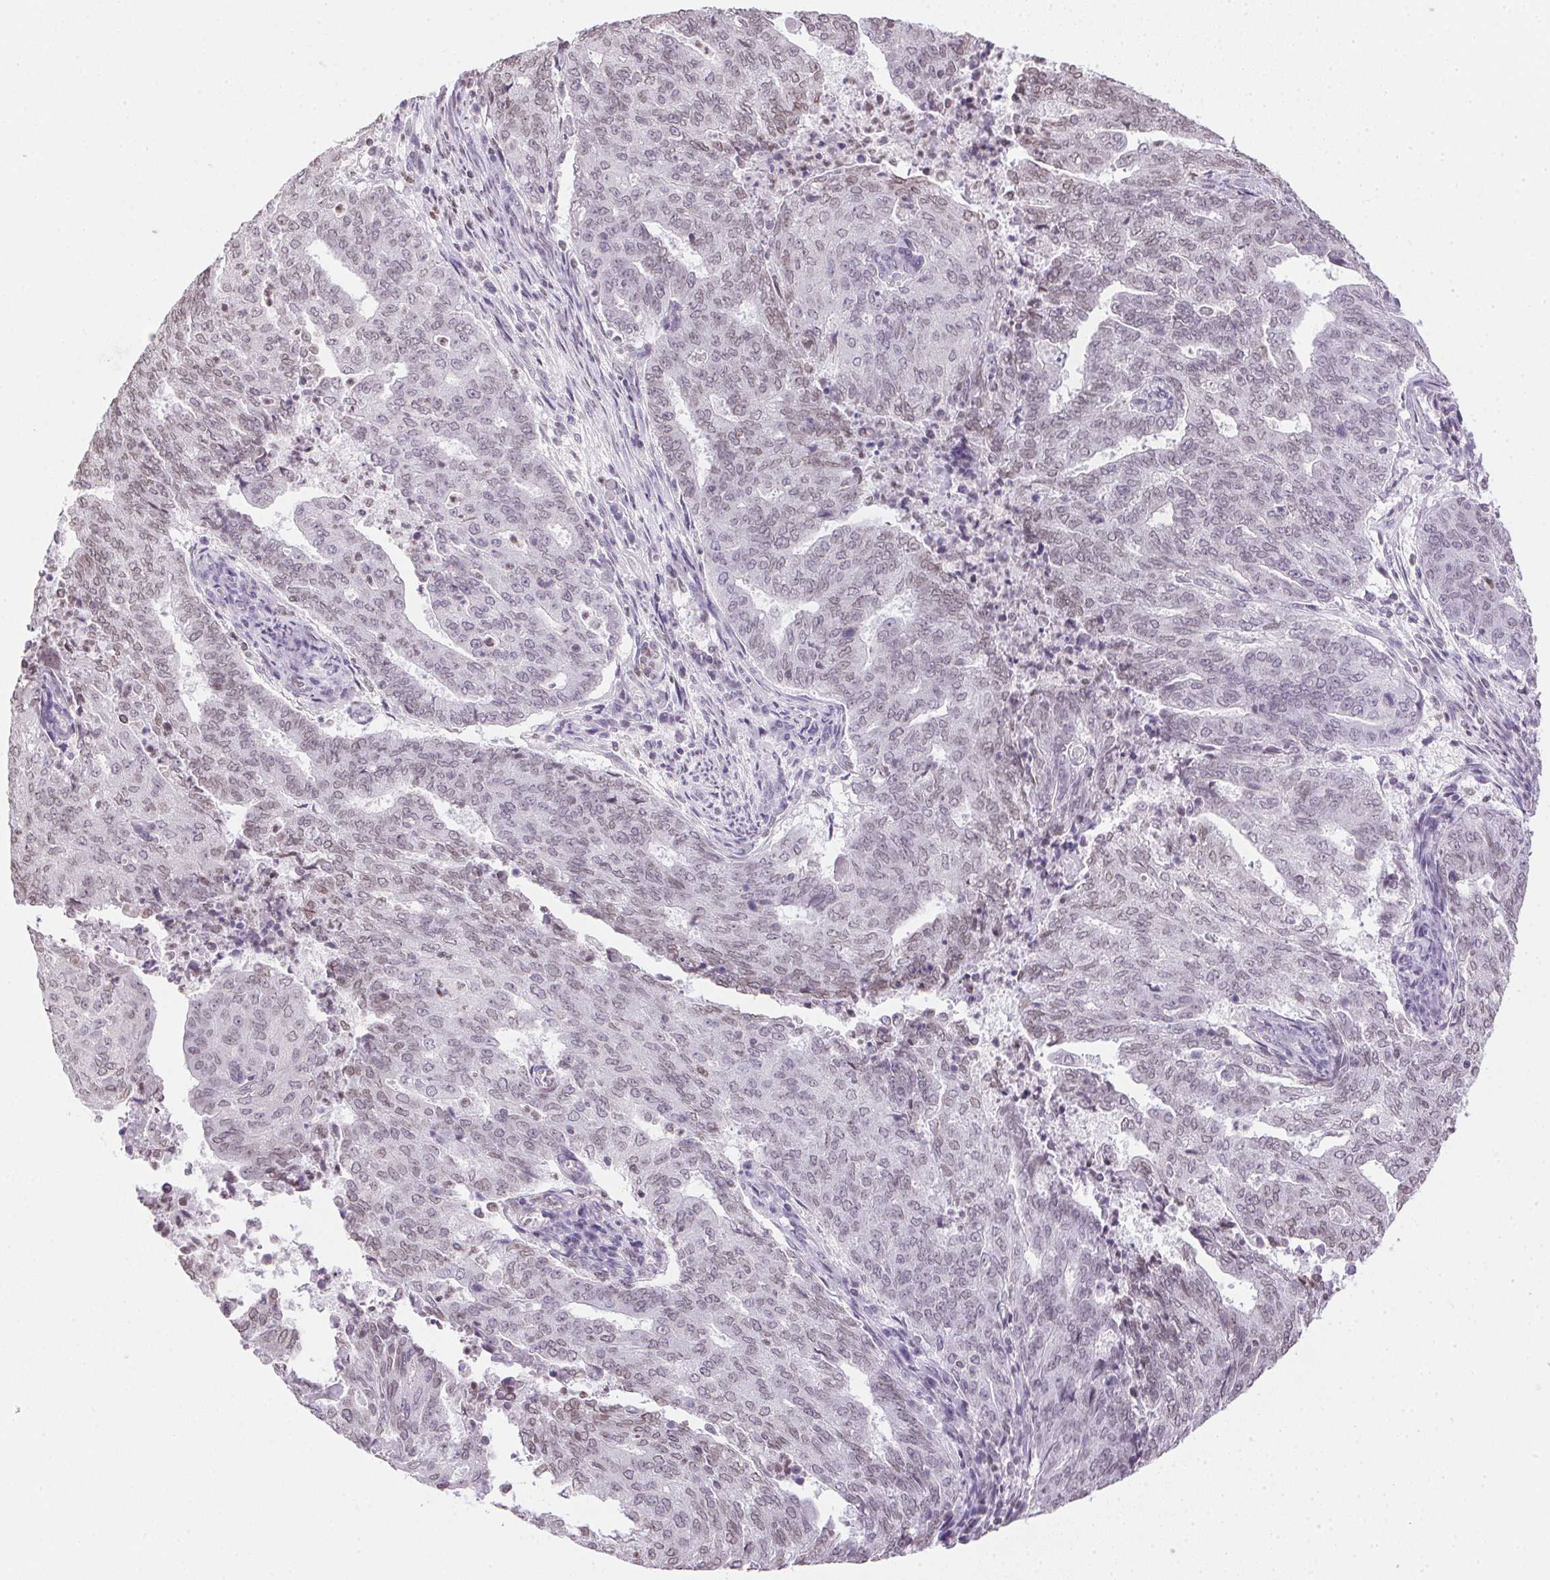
{"staining": {"intensity": "weak", "quantity": "25%-75%", "location": "nuclear"}, "tissue": "endometrial cancer", "cell_type": "Tumor cells", "image_type": "cancer", "snomed": [{"axis": "morphology", "description": "Adenocarcinoma, NOS"}, {"axis": "topography", "description": "Endometrium"}], "caption": "Tumor cells demonstrate weak nuclear positivity in approximately 25%-75% of cells in endometrial cancer. The protein is stained brown, and the nuclei are stained in blue (DAB (3,3'-diaminobenzidine) IHC with brightfield microscopy, high magnification).", "gene": "PRL", "patient": {"sex": "female", "age": 82}}